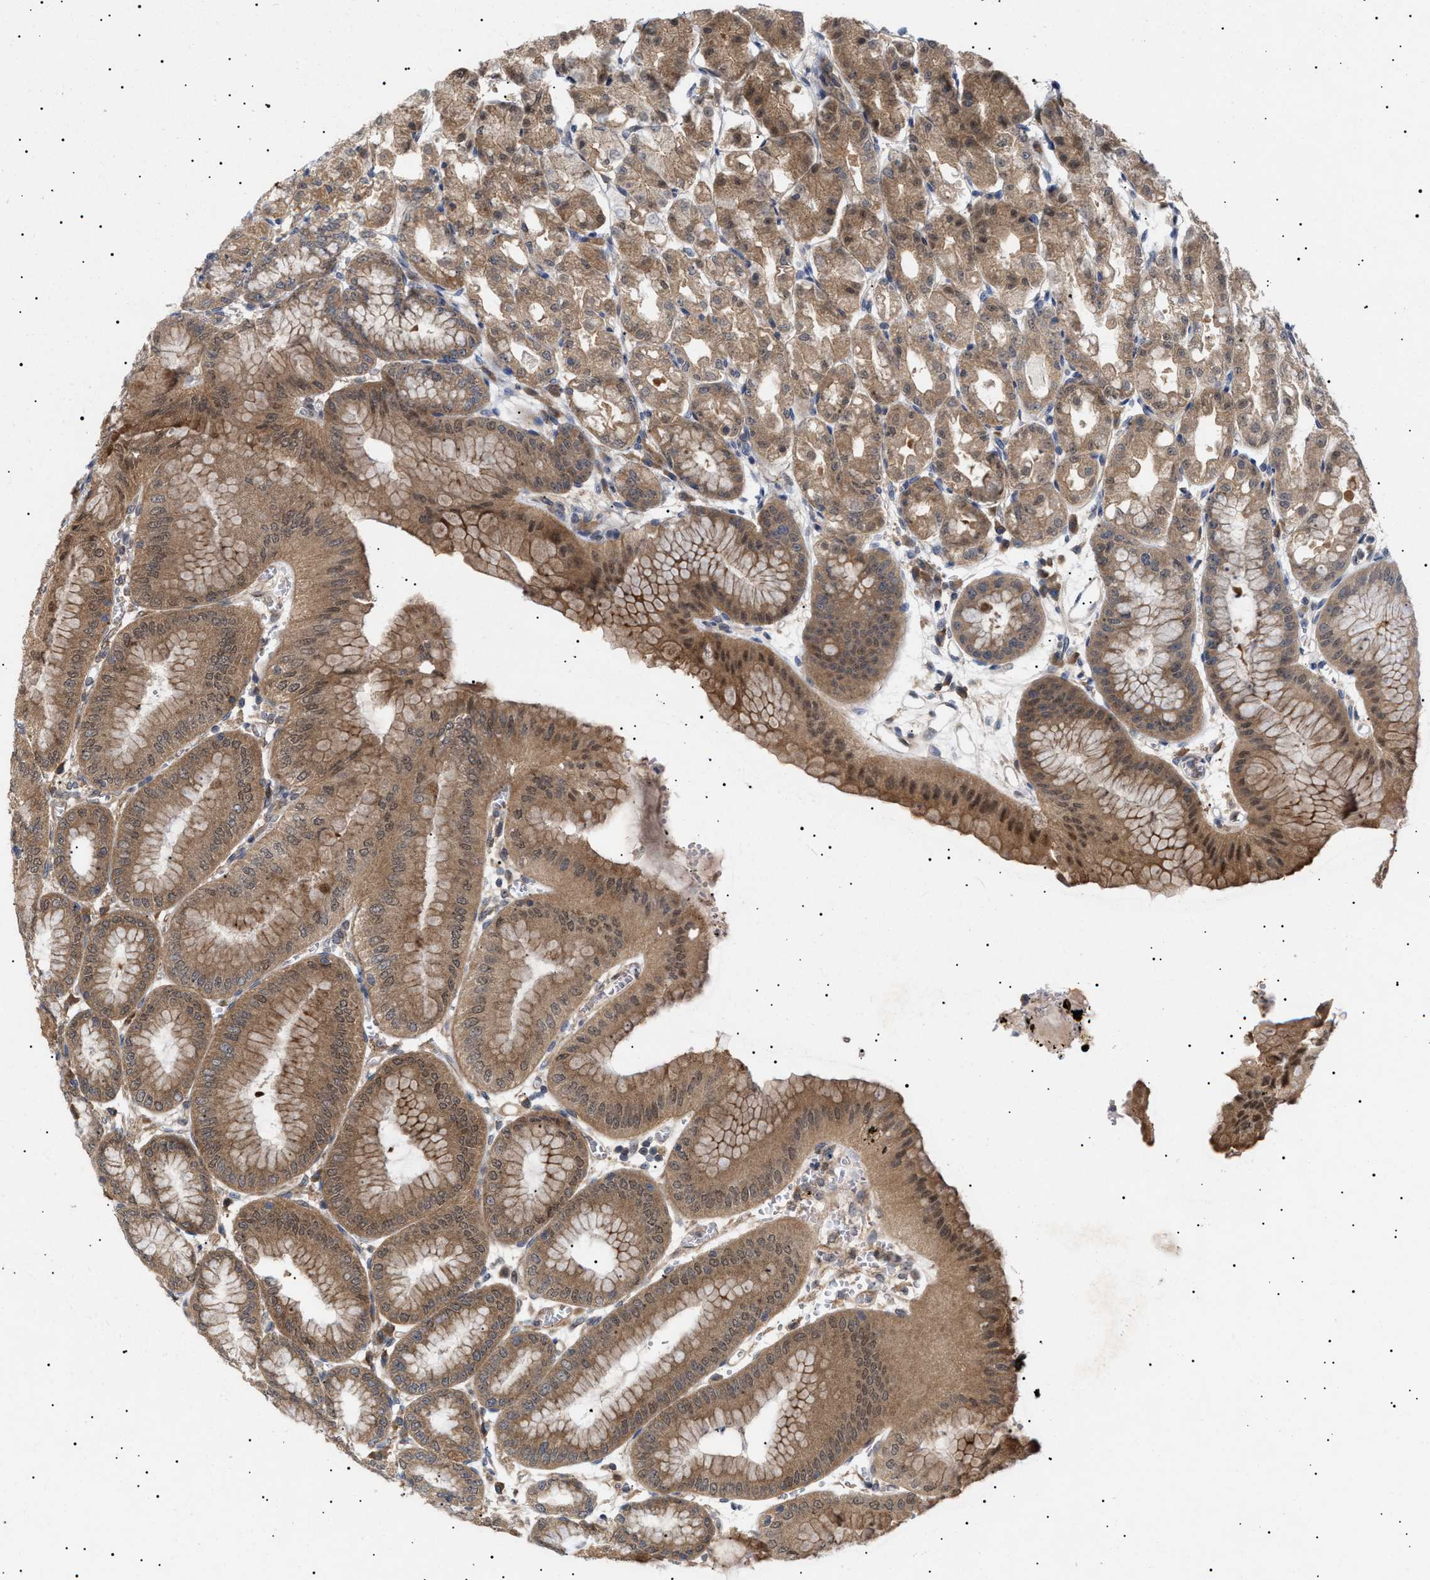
{"staining": {"intensity": "moderate", "quantity": ">75%", "location": "cytoplasmic/membranous"}, "tissue": "stomach", "cell_type": "Glandular cells", "image_type": "normal", "snomed": [{"axis": "morphology", "description": "Normal tissue, NOS"}, {"axis": "topography", "description": "Stomach, lower"}], "caption": "A medium amount of moderate cytoplasmic/membranous staining is seen in approximately >75% of glandular cells in benign stomach. The protein of interest is stained brown, and the nuclei are stained in blue (DAB IHC with brightfield microscopy, high magnification).", "gene": "NPLOC4", "patient": {"sex": "male", "age": 71}}